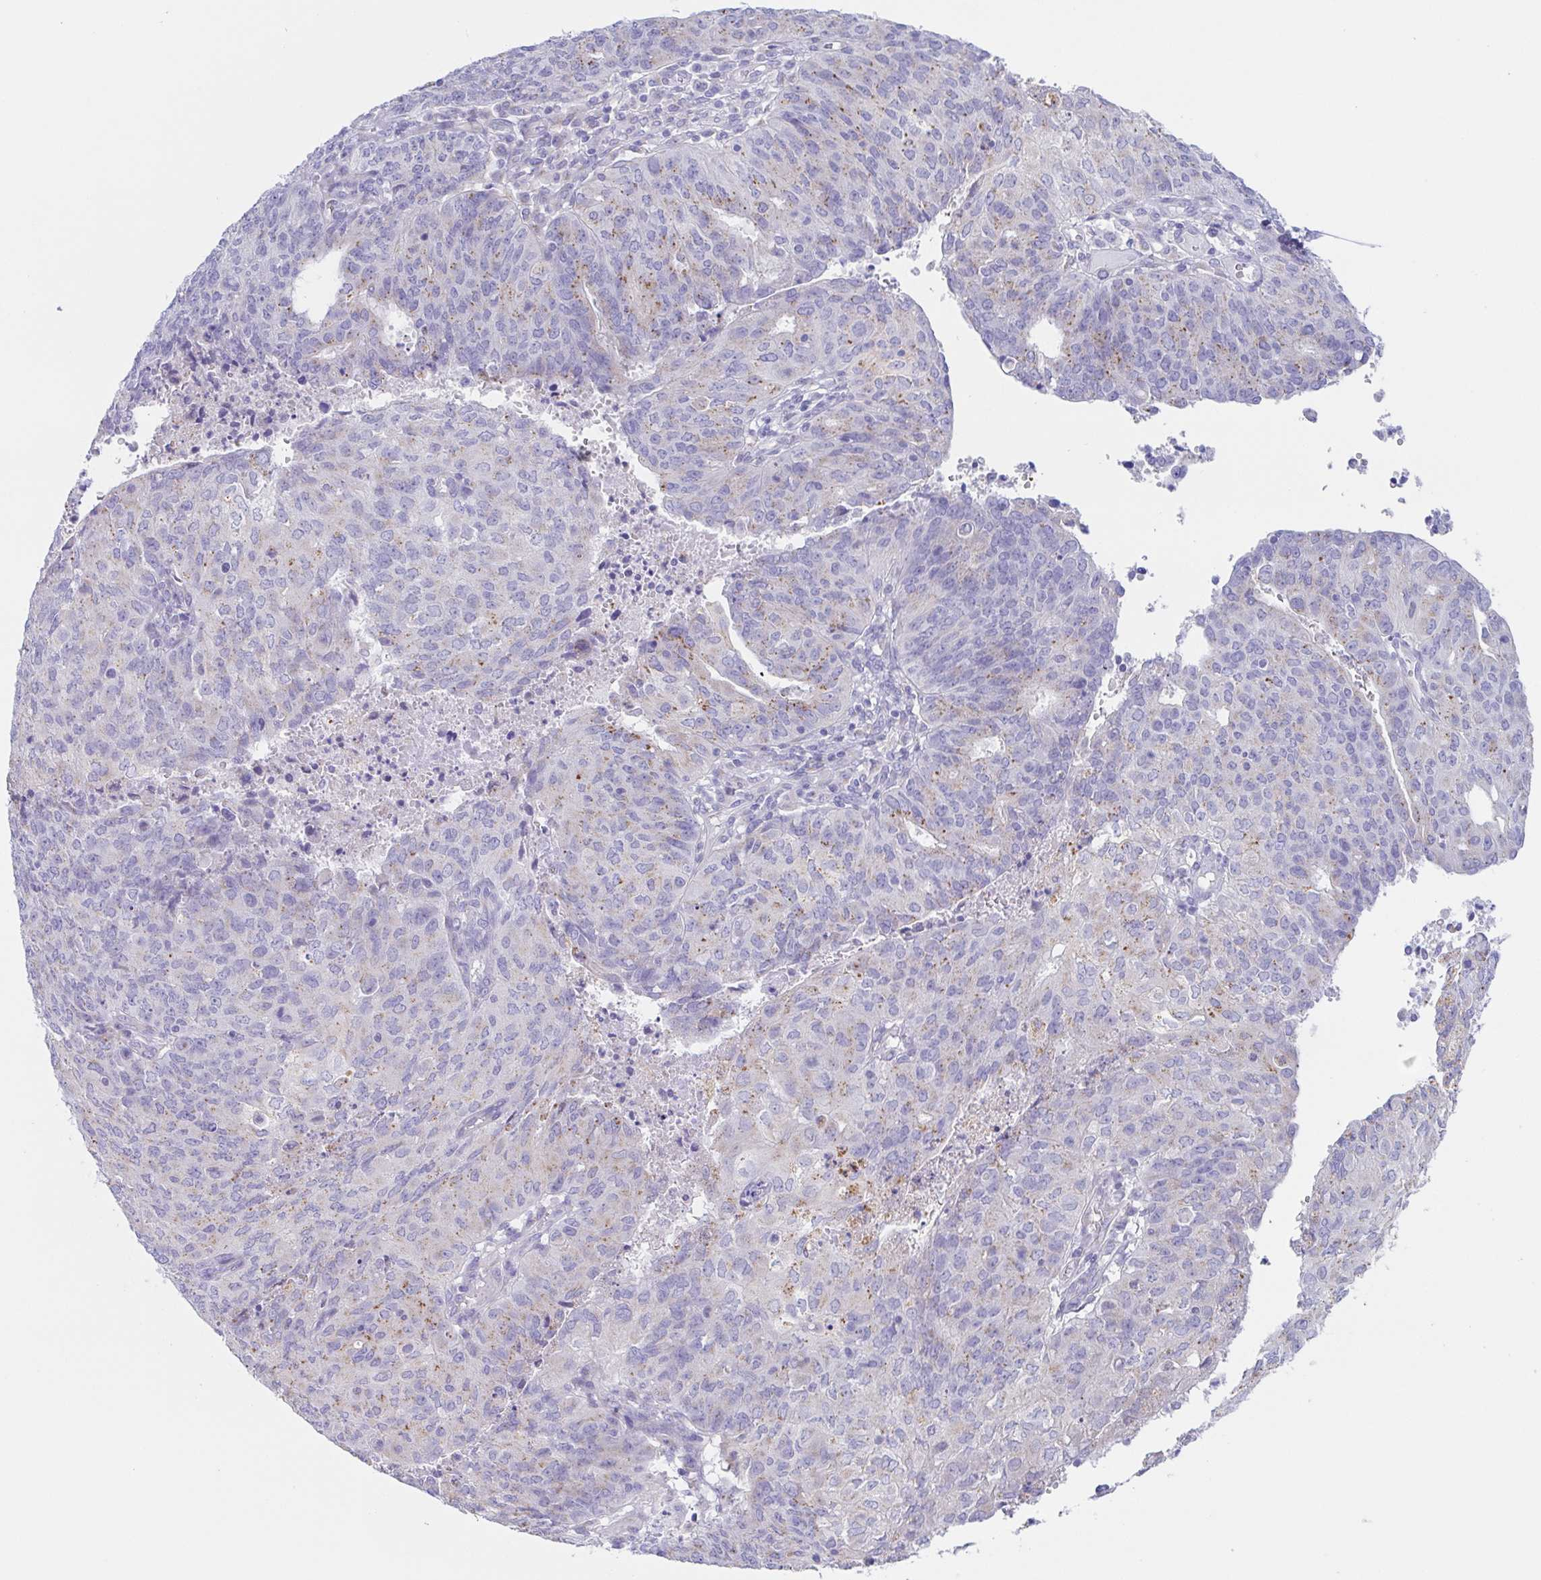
{"staining": {"intensity": "weak", "quantity": "<25%", "location": "cytoplasmic/membranous"}, "tissue": "endometrial cancer", "cell_type": "Tumor cells", "image_type": "cancer", "snomed": [{"axis": "morphology", "description": "Adenocarcinoma, NOS"}, {"axis": "topography", "description": "Endometrium"}], "caption": "Protein analysis of endometrial cancer displays no significant staining in tumor cells.", "gene": "SCG3", "patient": {"sex": "female", "age": 82}}